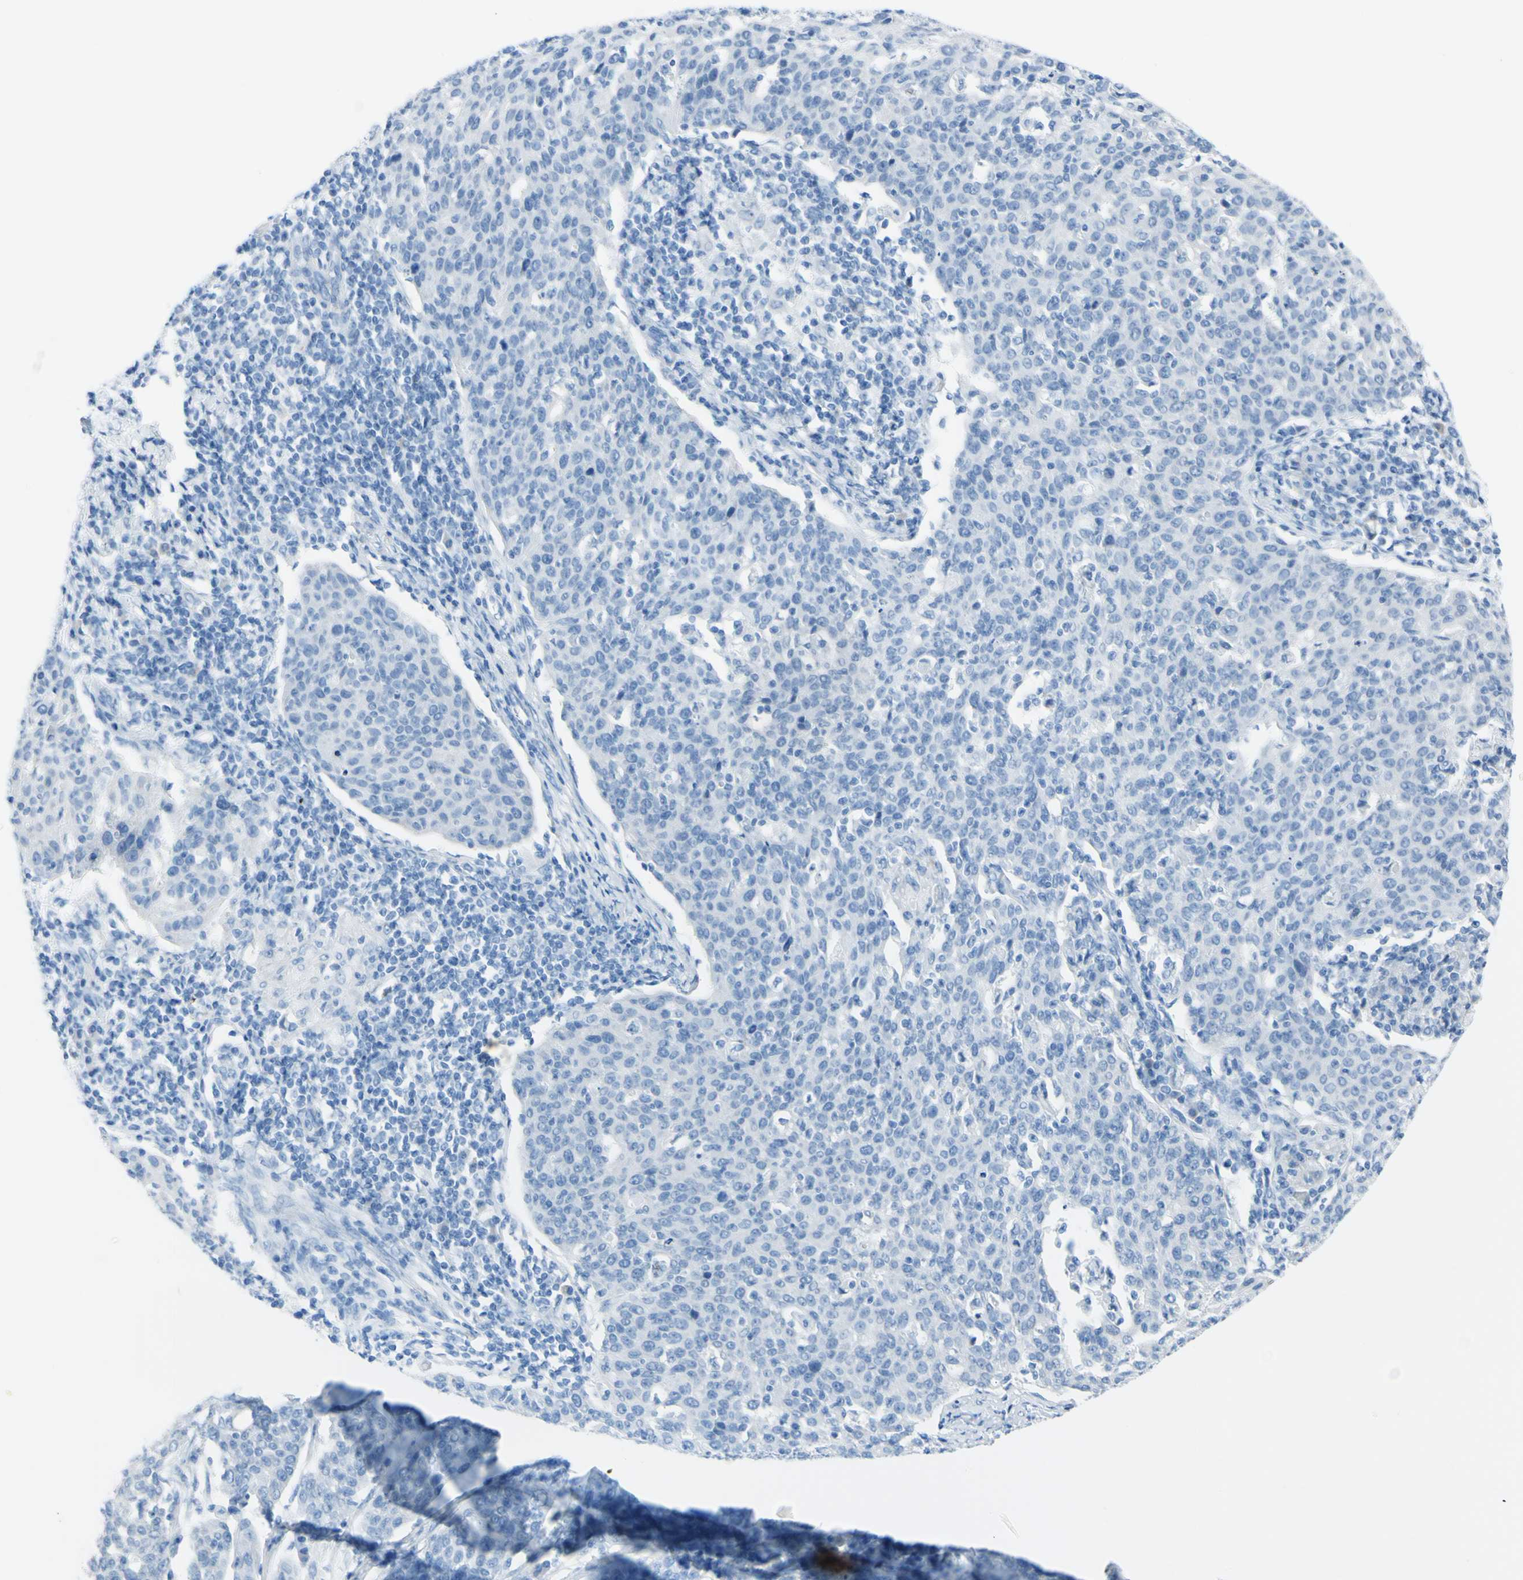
{"staining": {"intensity": "negative", "quantity": "none", "location": "none"}, "tissue": "cervical cancer", "cell_type": "Tumor cells", "image_type": "cancer", "snomed": [{"axis": "morphology", "description": "Squamous cell carcinoma, NOS"}, {"axis": "topography", "description": "Cervix"}], "caption": "High power microscopy micrograph of an immunohistochemistry (IHC) histopathology image of squamous cell carcinoma (cervical), revealing no significant staining in tumor cells.", "gene": "TFPI2", "patient": {"sex": "female", "age": 38}}